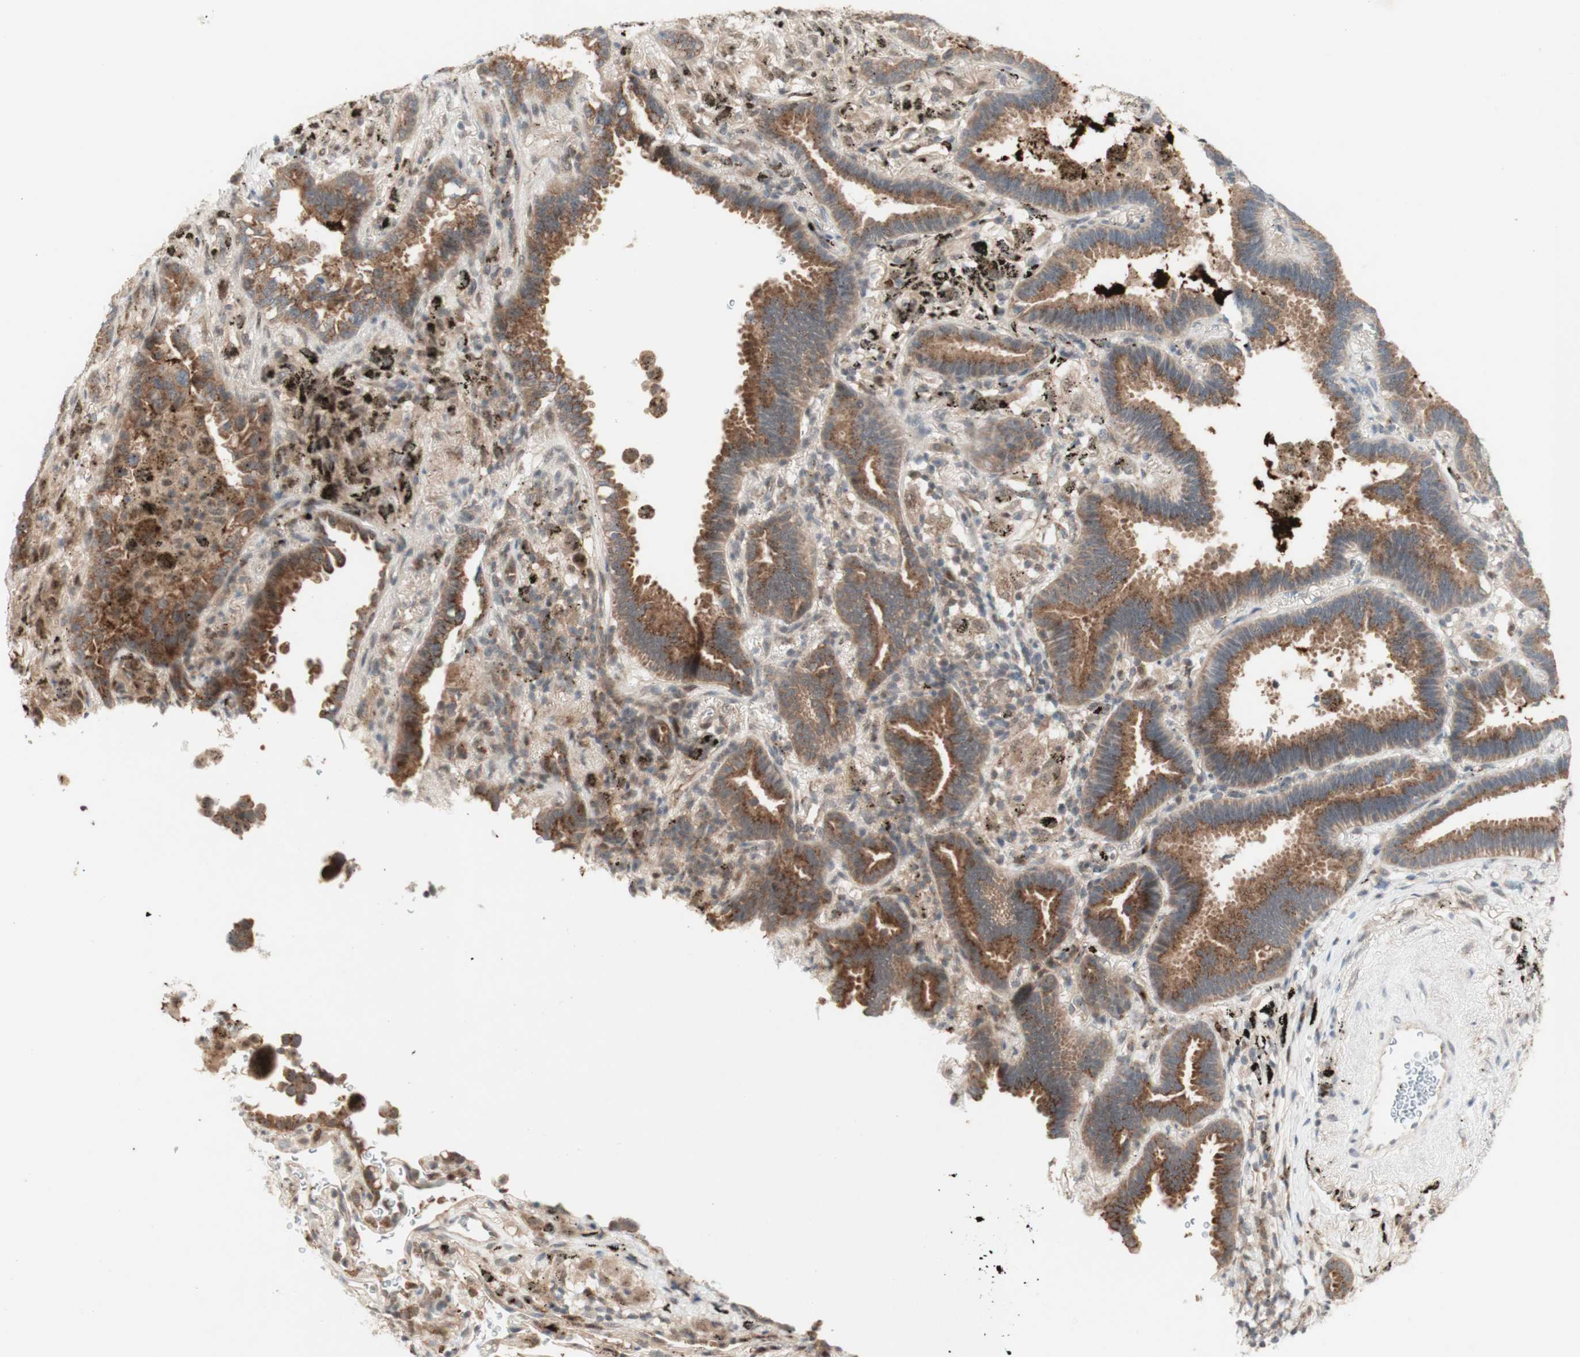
{"staining": {"intensity": "moderate", "quantity": ">75%", "location": "cytoplasmic/membranous"}, "tissue": "lung cancer", "cell_type": "Tumor cells", "image_type": "cancer", "snomed": [{"axis": "morphology", "description": "Normal tissue, NOS"}, {"axis": "morphology", "description": "Adenocarcinoma, NOS"}, {"axis": "topography", "description": "Lung"}], "caption": "A micrograph of human lung adenocarcinoma stained for a protein demonstrates moderate cytoplasmic/membranous brown staining in tumor cells.", "gene": "CYLD", "patient": {"sex": "male", "age": 59}}